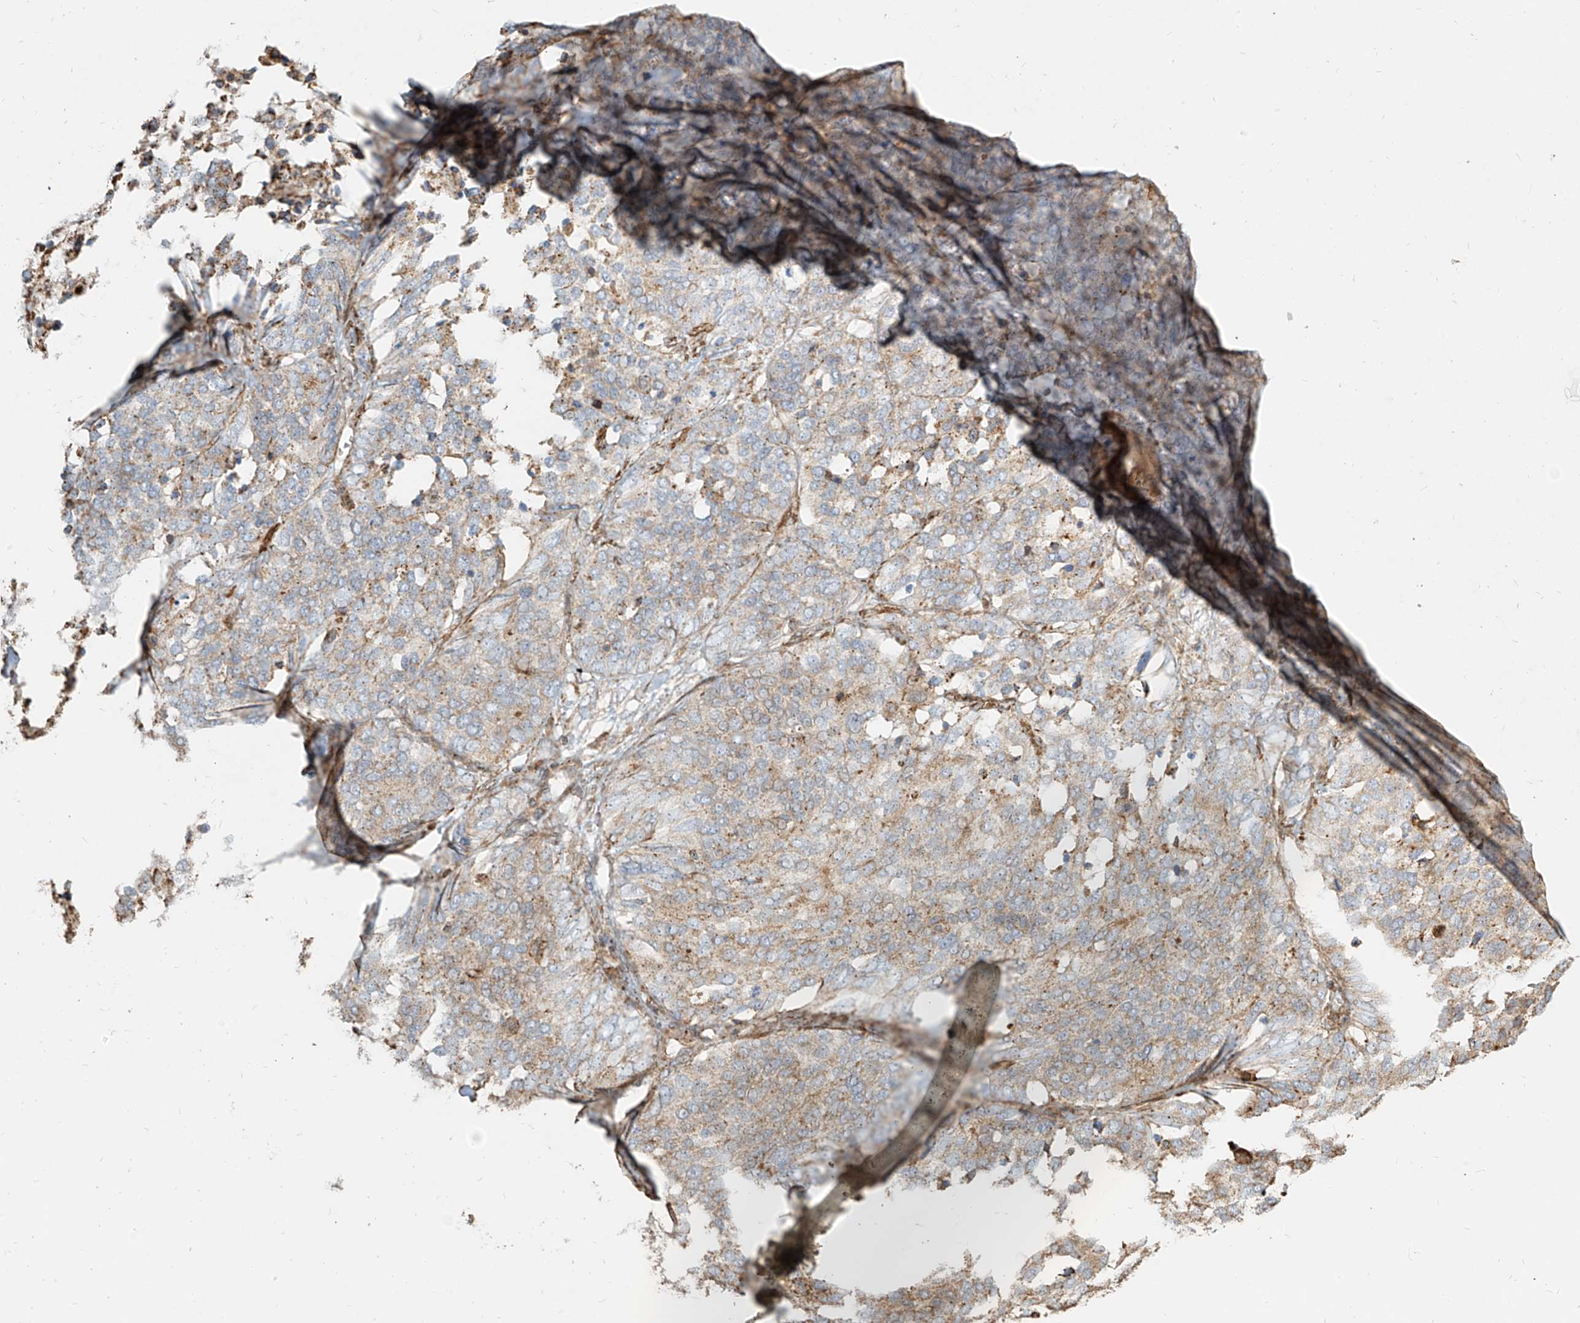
{"staining": {"intensity": "weak", "quantity": "<25%", "location": "cytoplasmic/membranous"}, "tissue": "ovarian cancer", "cell_type": "Tumor cells", "image_type": "cancer", "snomed": [{"axis": "morphology", "description": "Cystadenocarcinoma, serous, NOS"}, {"axis": "topography", "description": "Ovary"}], "caption": "An immunohistochemistry (IHC) micrograph of ovarian cancer (serous cystadenocarcinoma) is shown. There is no staining in tumor cells of ovarian cancer (serous cystadenocarcinoma). Nuclei are stained in blue.", "gene": "MTX2", "patient": {"sex": "female", "age": 44}}